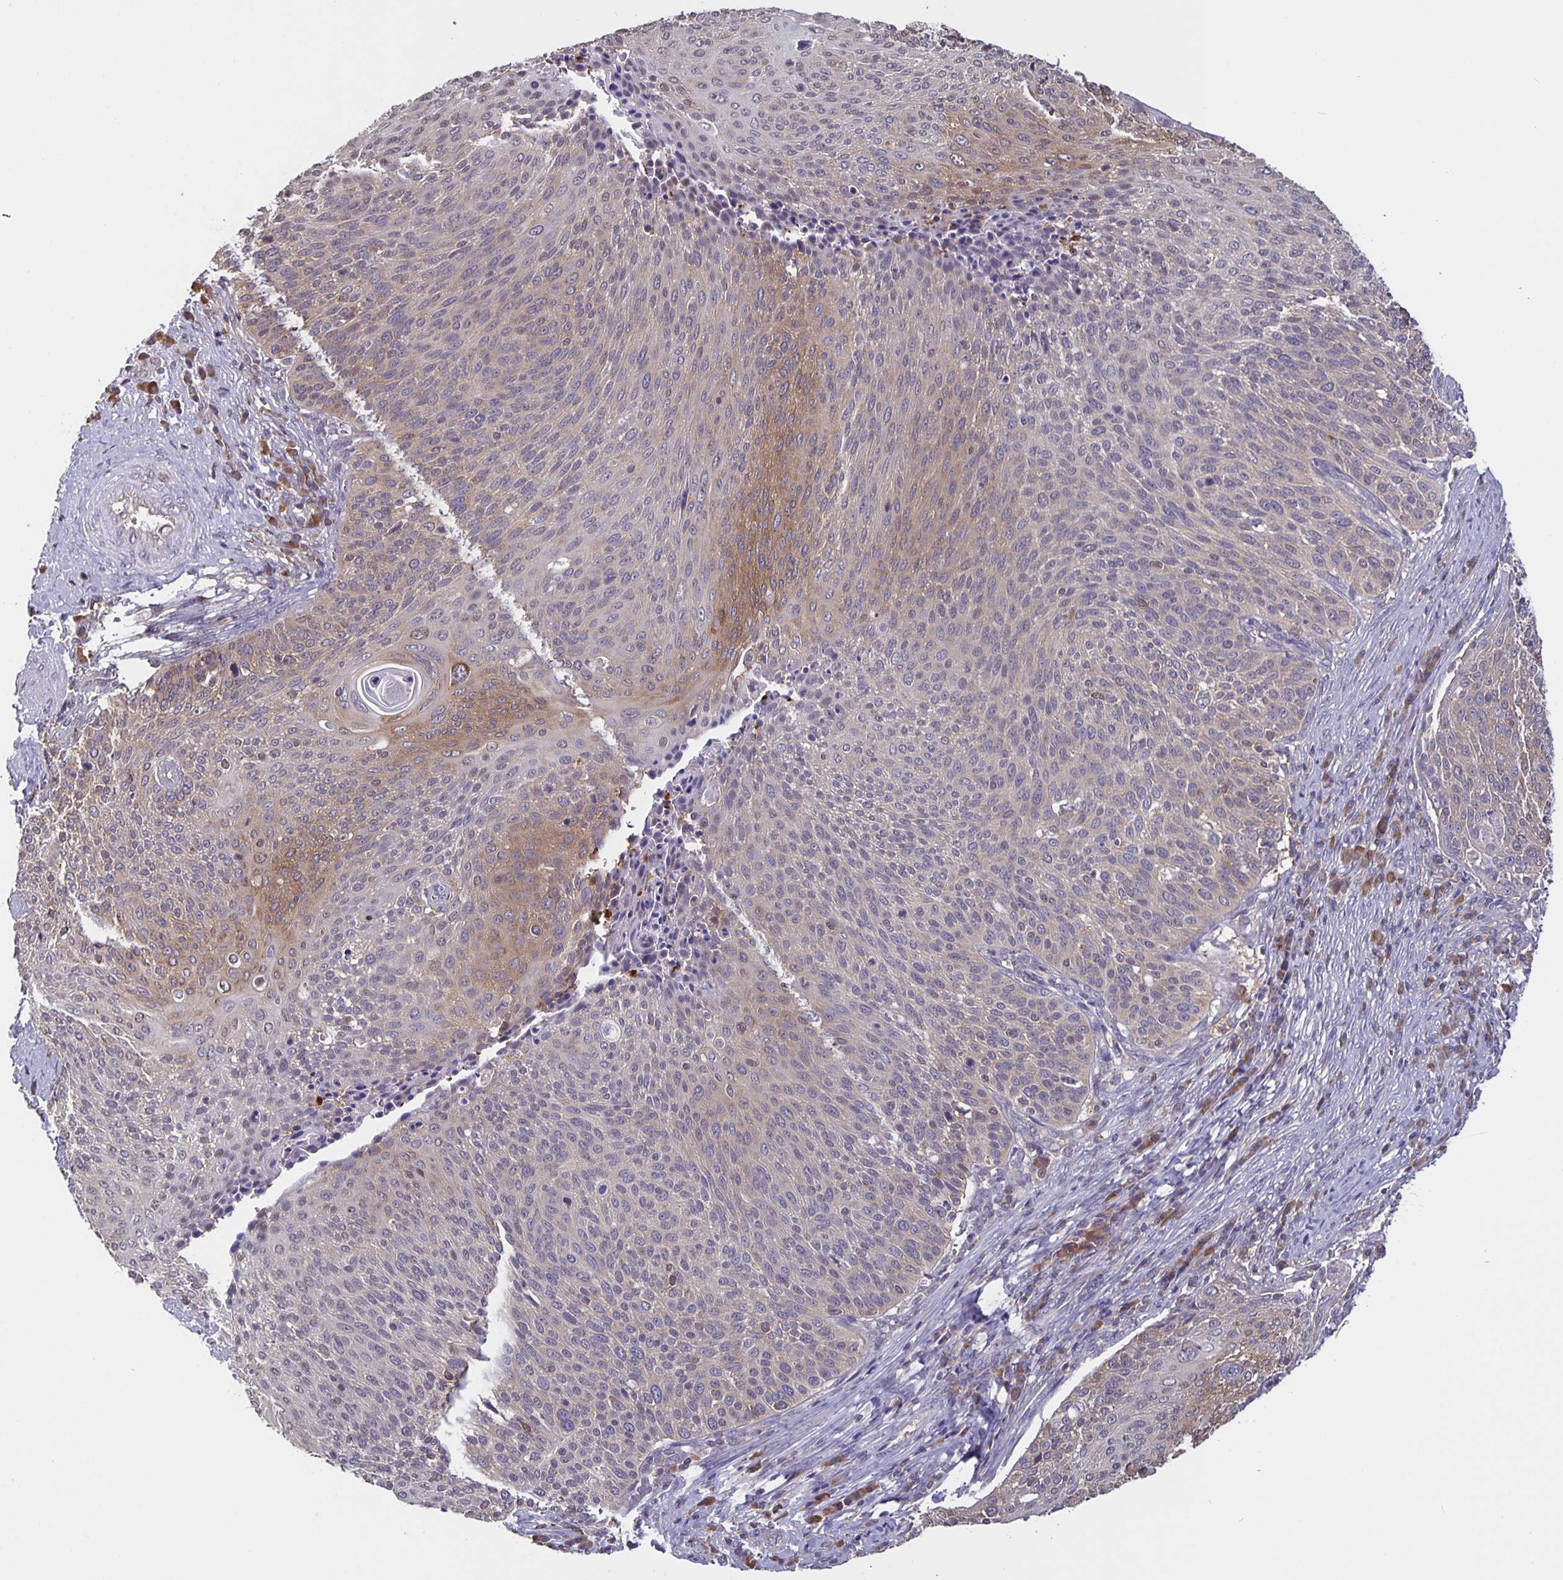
{"staining": {"intensity": "moderate", "quantity": "<25%", "location": "cytoplasmic/membranous"}, "tissue": "cervical cancer", "cell_type": "Tumor cells", "image_type": "cancer", "snomed": [{"axis": "morphology", "description": "Squamous cell carcinoma, NOS"}, {"axis": "topography", "description": "Cervix"}], "caption": "Immunohistochemical staining of human squamous cell carcinoma (cervical) exhibits low levels of moderate cytoplasmic/membranous protein staining in approximately <25% of tumor cells.", "gene": "FEM1C", "patient": {"sex": "female", "age": 31}}